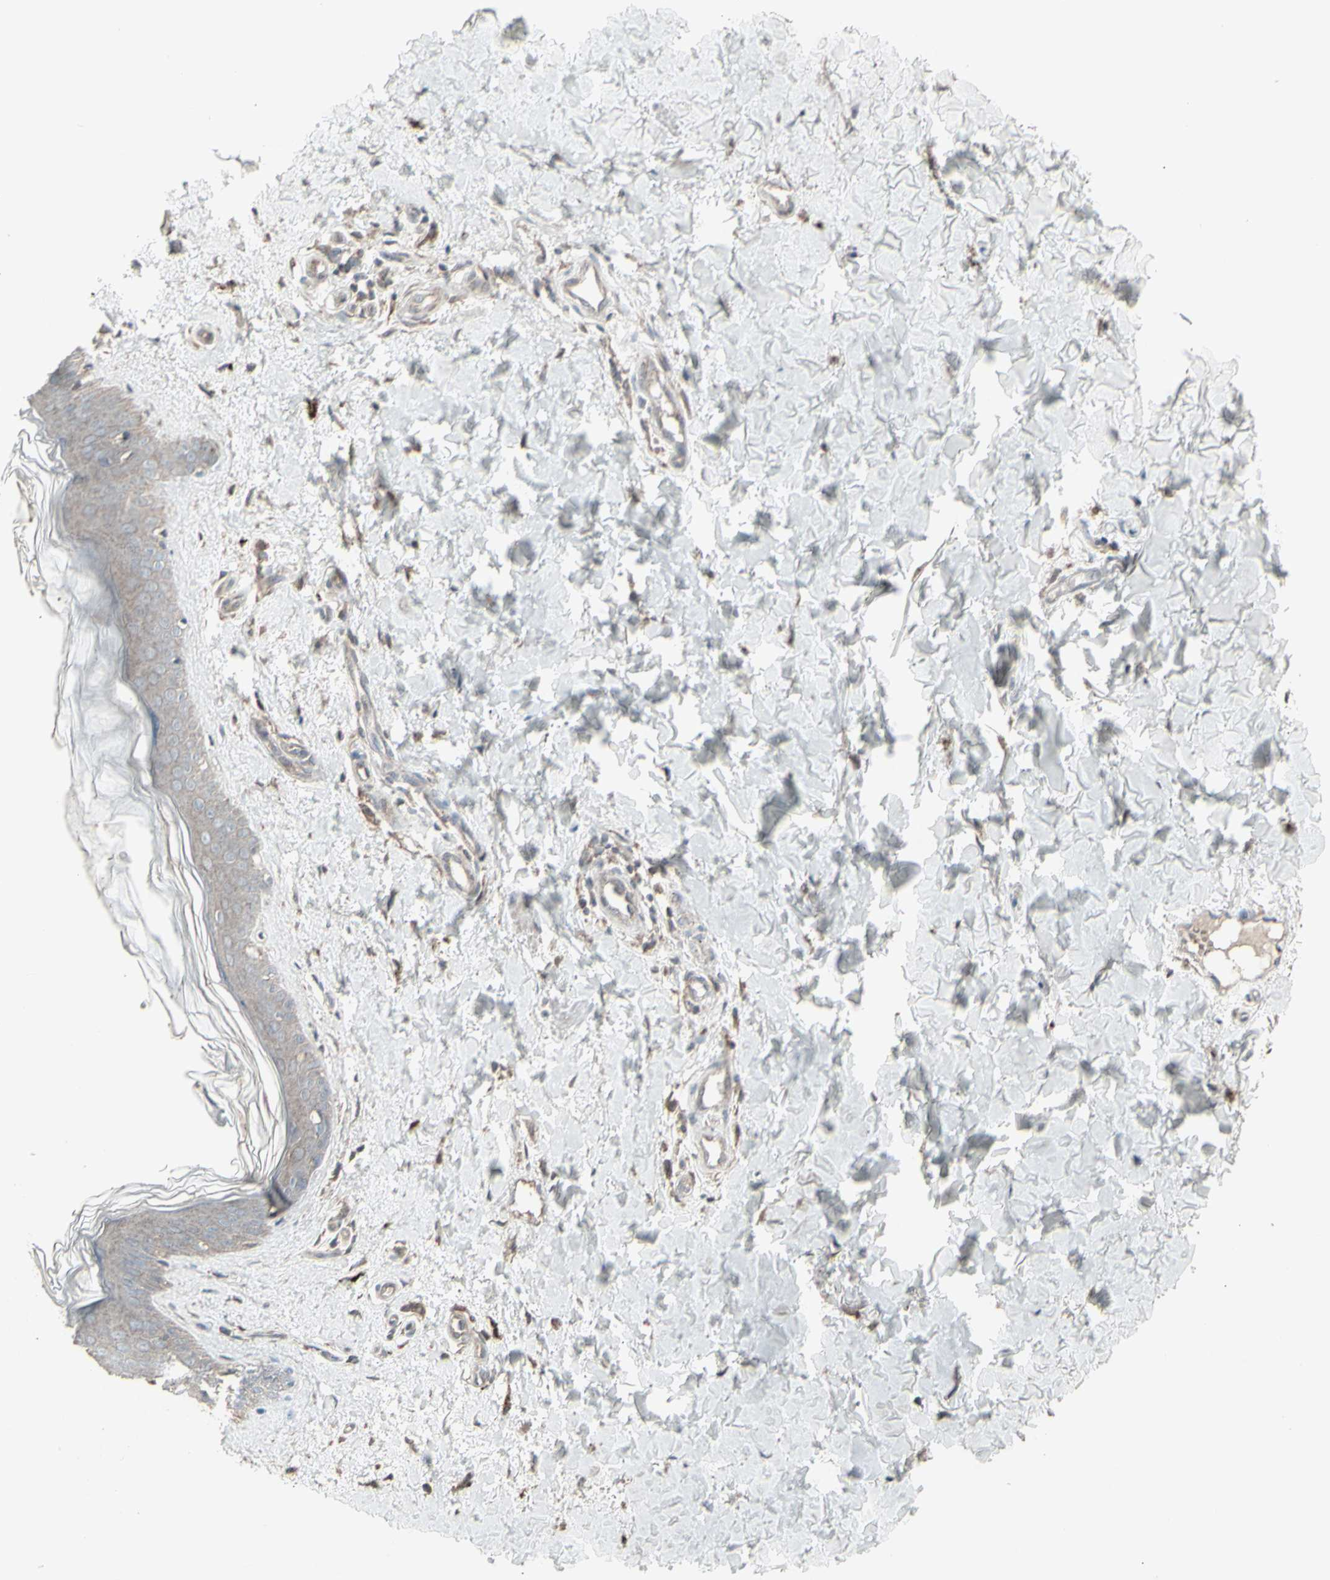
{"staining": {"intensity": "moderate", "quantity": ">75%", "location": "cytoplasmic/membranous"}, "tissue": "skin", "cell_type": "Fibroblasts", "image_type": "normal", "snomed": [{"axis": "morphology", "description": "Normal tissue, NOS"}, {"axis": "topography", "description": "Skin"}], "caption": "Immunohistochemical staining of benign human skin exhibits >75% levels of moderate cytoplasmic/membranous protein staining in approximately >75% of fibroblasts. Using DAB (brown) and hematoxylin (blue) stains, captured at high magnification using brightfield microscopy.", "gene": "RNASEL", "patient": {"sex": "female", "age": 41}}